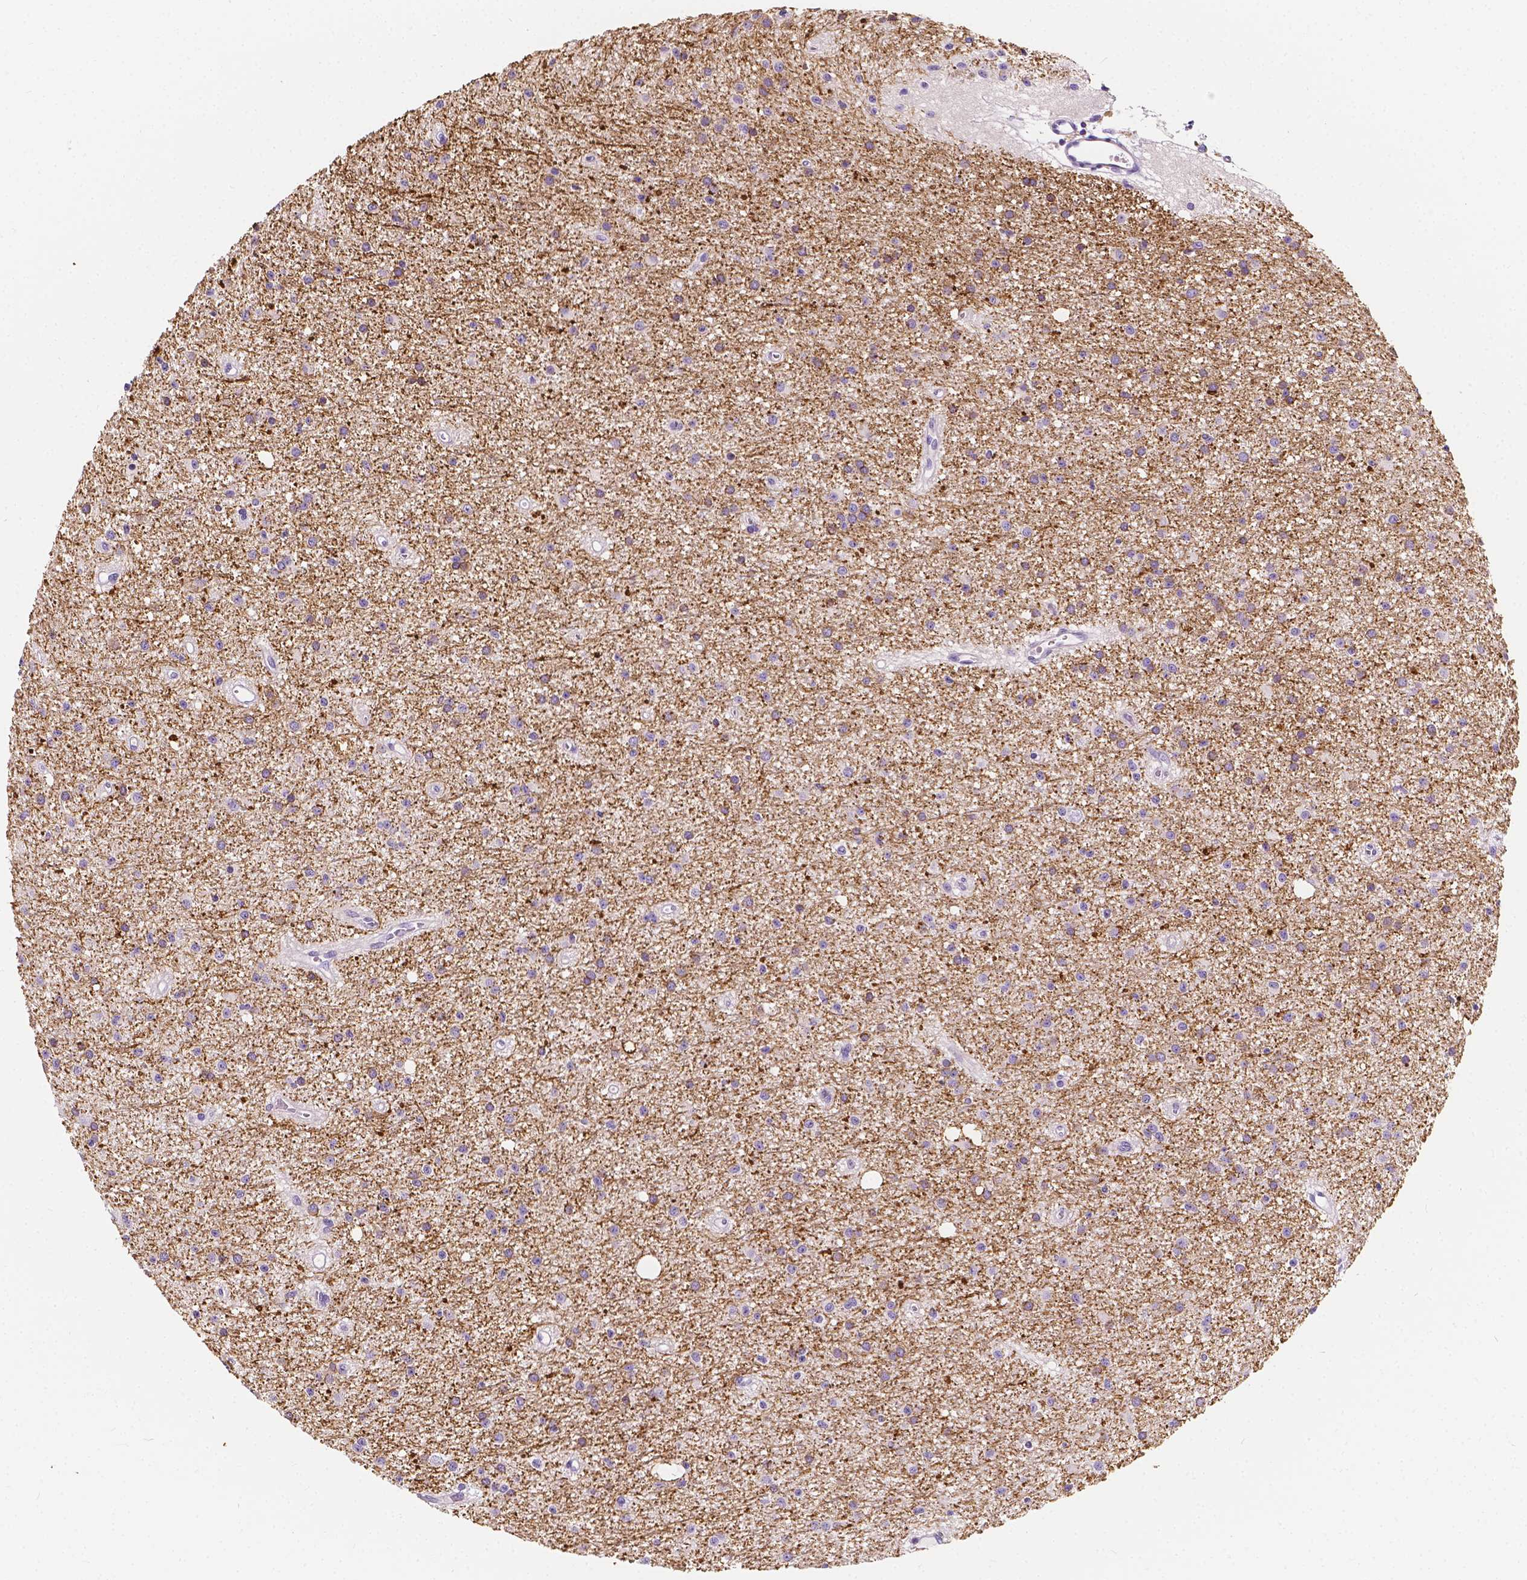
{"staining": {"intensity": "strong", "quantity": ">75%", "location": "cytoplasmic/membranous"}, "tissue": "glioma", "cell_type": "Tumor cells", "image_type": "cancer", "snomed": [{"axis": "morphology", "description": "Glioma, malignant, Low grade"}, {"axis": "topography", "description": "Brain"}], "caption": "Strong cytoplasmic/membranous expression is seen in about >75% of tumor cells in glioma.", "gene": "SIRT2", "patient": {"sex": "male", "age": 27}}